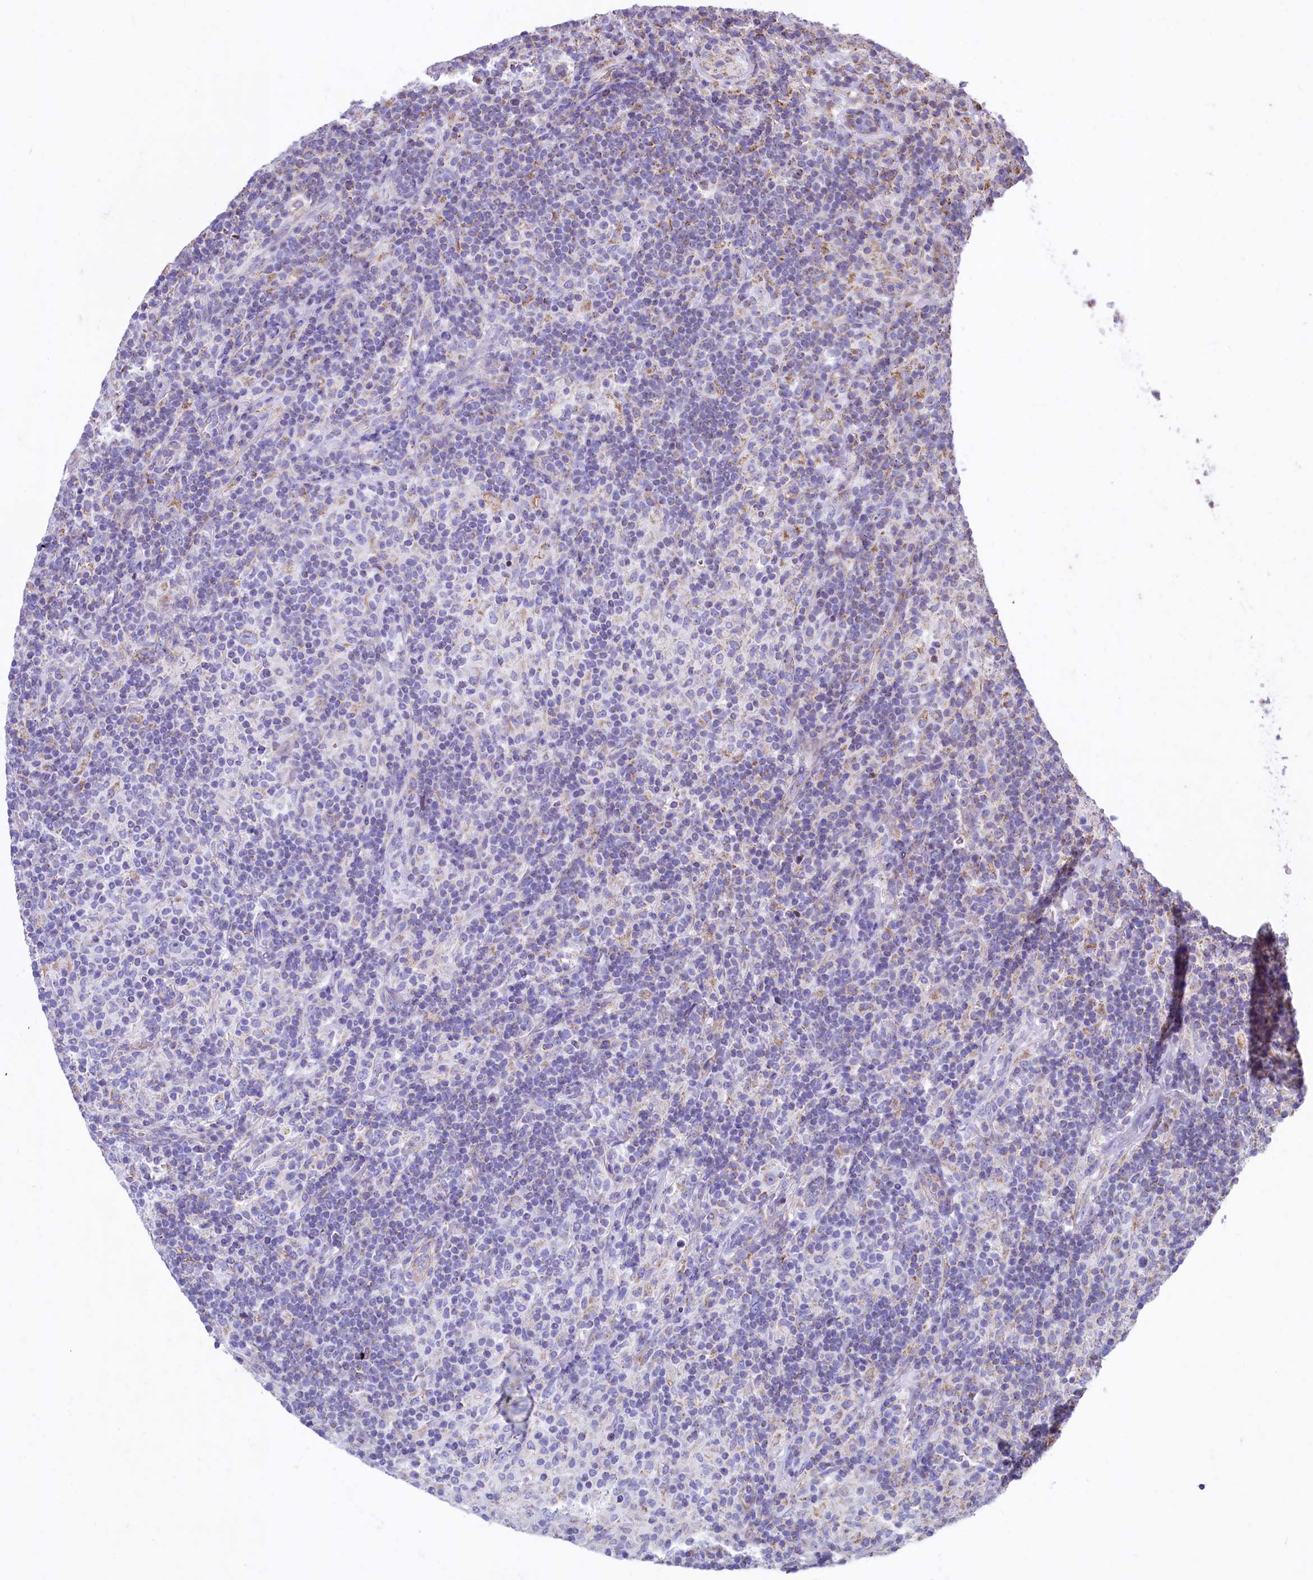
{"staining": {"intensity": "negative", "quantity": "none", "location": "none"}, "tissue": "lymphoma", "cell_type": "Tumor cells", "image_type": "cancer", "snomed": [{"axis": "morphology", "description": "Hodgkin's disease, NOS"}, {"axis": "topography", "description": "Lymph node"}], "caption": "This is a histopathology image of immunohistochemistry staining of Hodgkin's disease, which shows no expression in tumor cells.", "gene": "VWCE", "patient": {"sex": "male", "age": 70}}